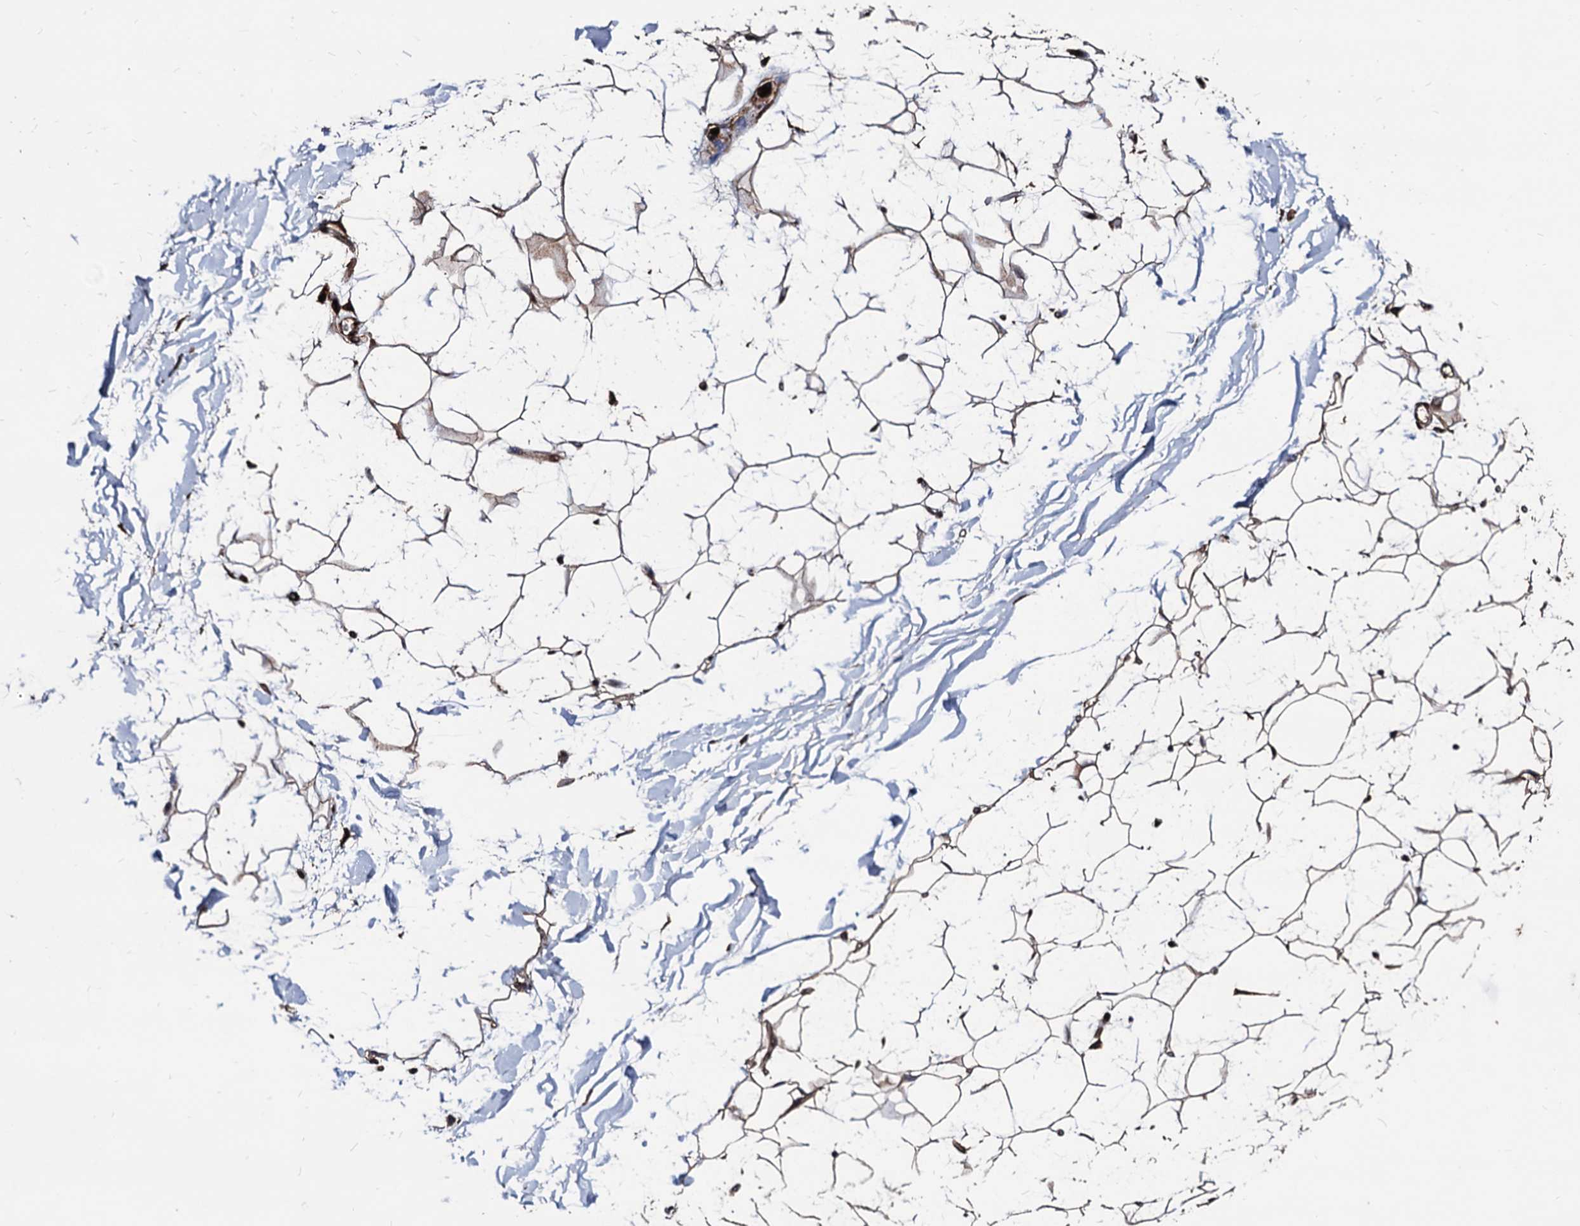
{"staining": {"intensity": "moderate", "quantity": "25%-75%", "location": "cytoplasmic/membranous"}, "tissue": "adipose tissue", "cell_type": "Adipocytes", "image_type": "normal", "snomed": [{"axis": "morphology", "description": "Normal tissue, NOS"}, {"axis": "topography", "description": "Breast"}], "caption": "Immunohistochemical staining of unremarkable human adipose tissue reveals moderate cytoplasmic/membranous protein positivity in about 25%-75% of adipocytes. The protein is shown in brown color, while the nuclei are stained blue.", "gene": "WDR11", "patient": {"sex": "female", "age": 26}}